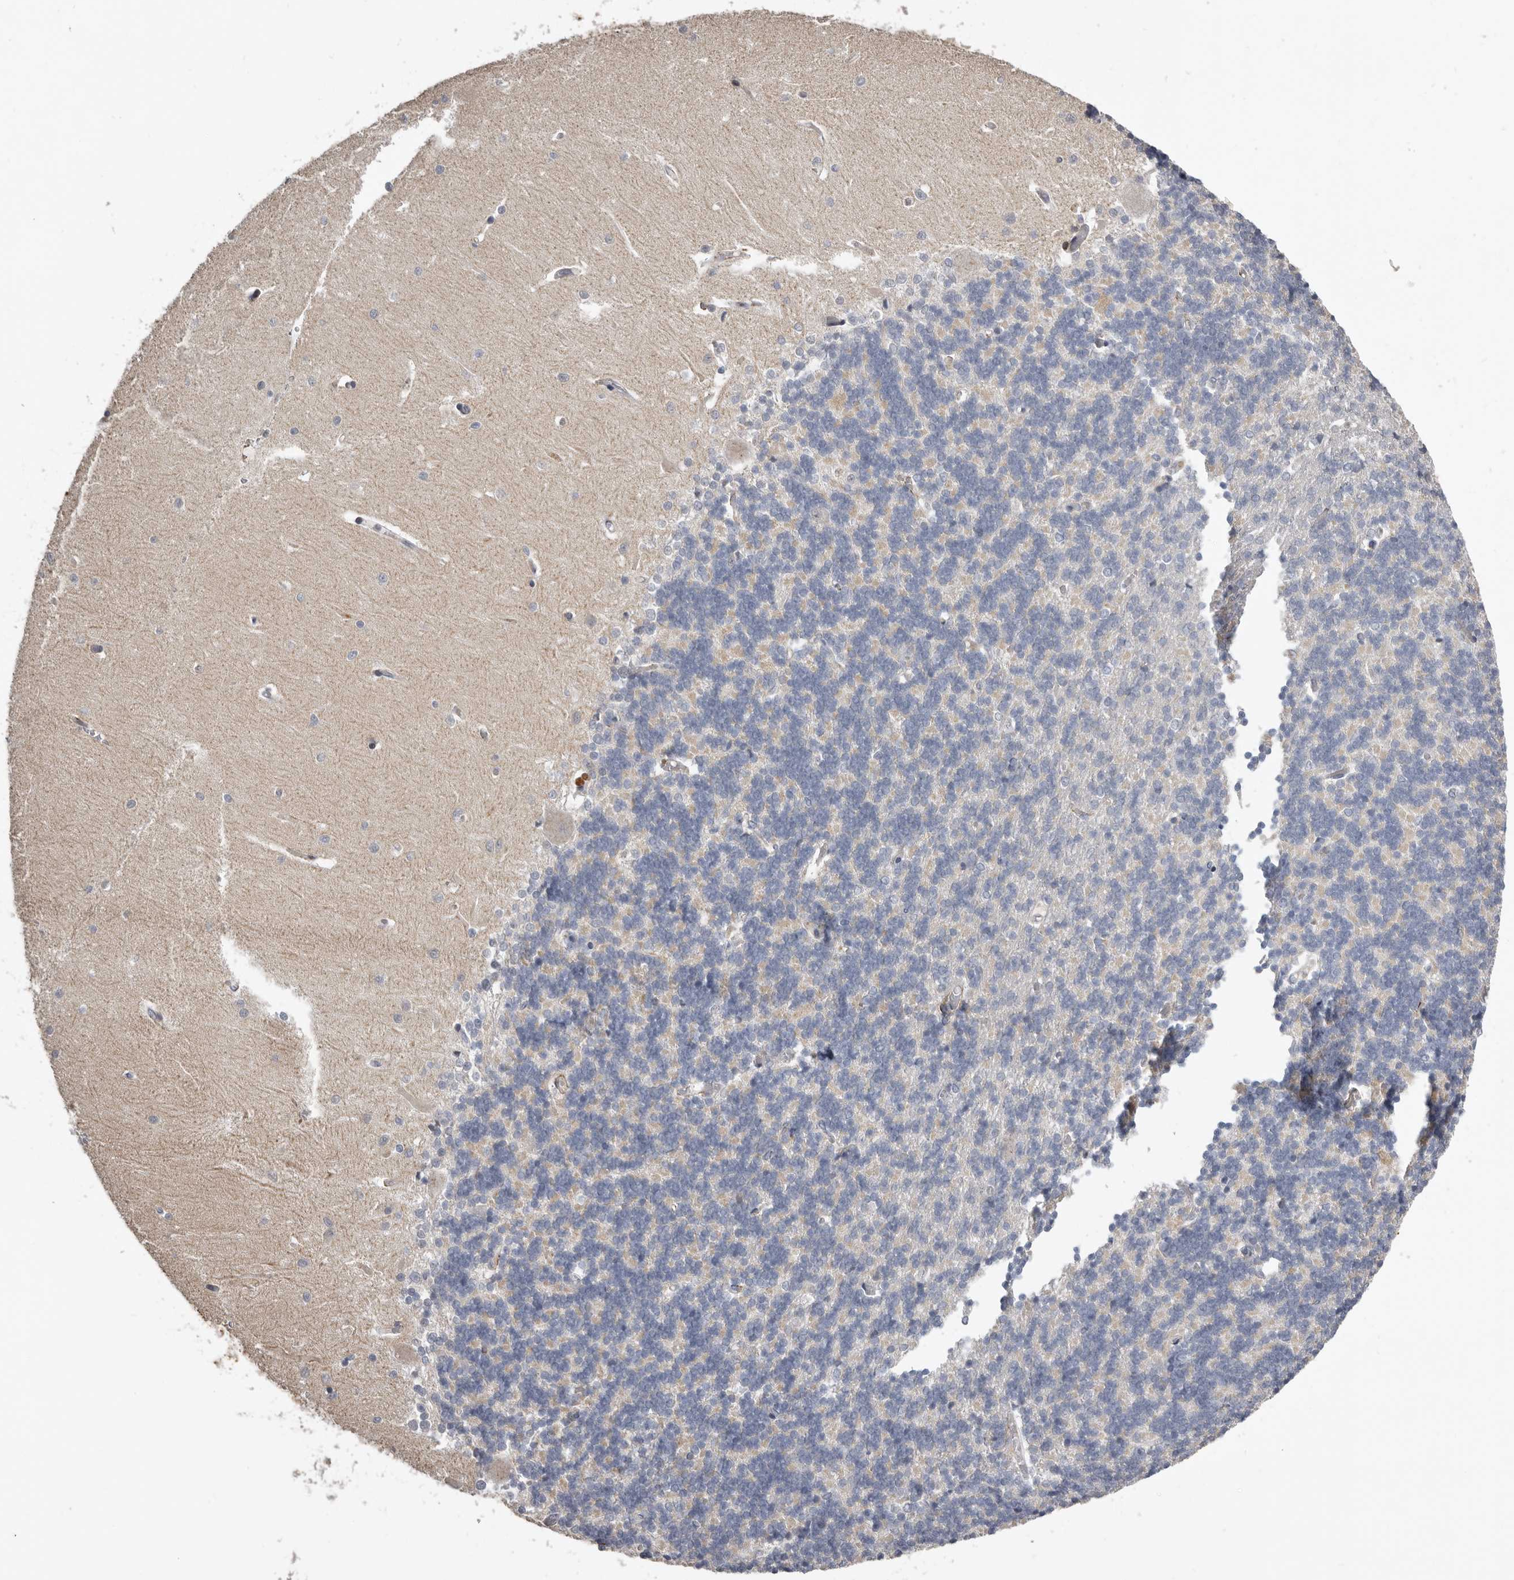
{"staining": {"intensity": "negative", "quantity": "none", "location": "none"}, "tissue": "cerebellum", "cell_type": "Cells in granular layer", "image_type": "normal", "snomed": [{"axis": "morphology", "description": "Normal tissue, NOS"}, {"axis": "topography", "description": "Cerebellum"}], "caption": "Cells in granular layer are negative for brown protein staining in normal cerebellum. (DAB (3,3'-diaminobenzidine) immunohistochemistry (IHC) visualized using brightfield microscopy, high magnification).", "gene": "CDCA8", "patient": {"sex": "male", "age": 37}}